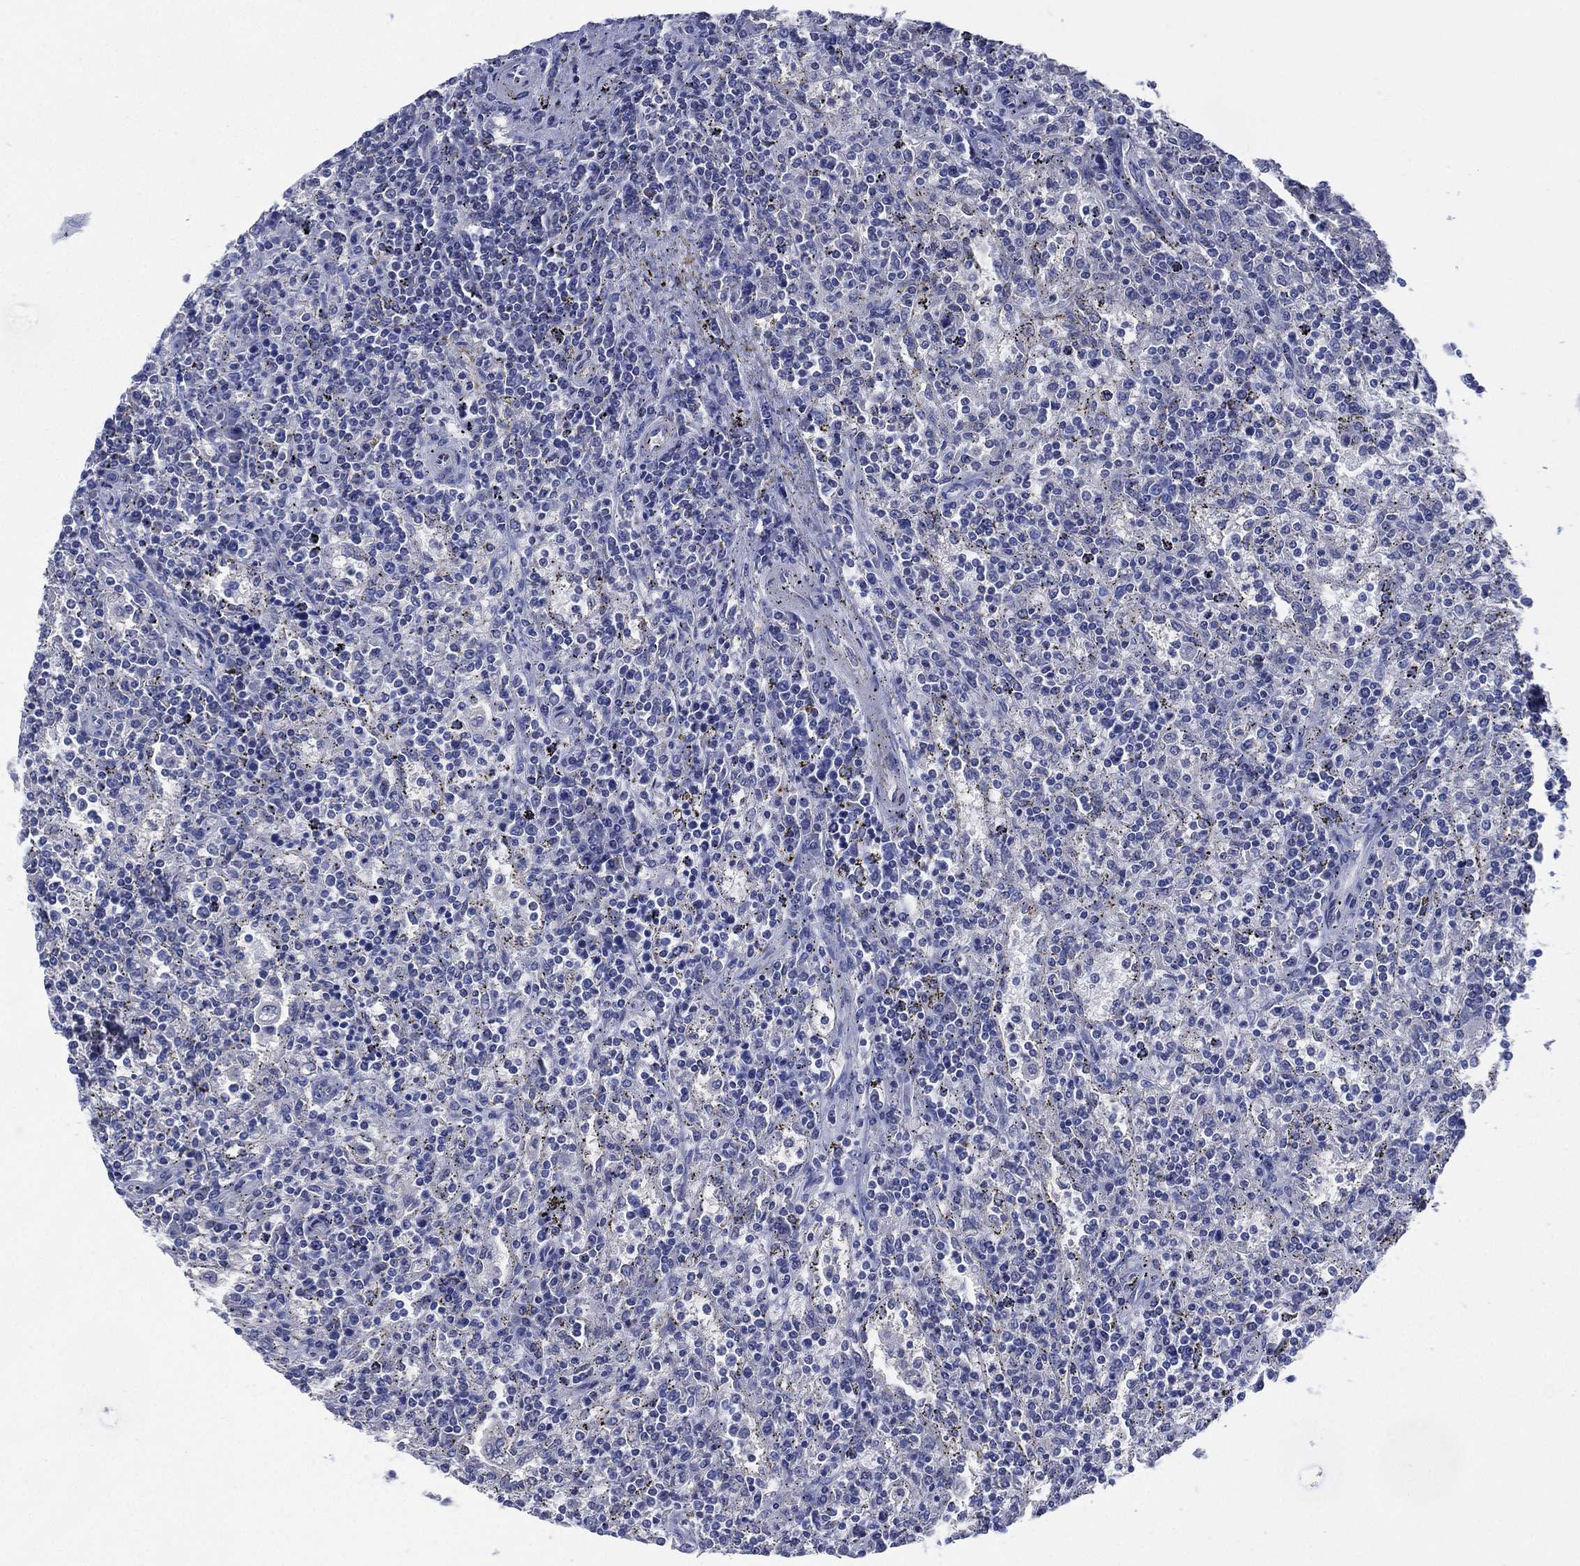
{"staining": {"intensity": "negative", "quantity": "none", "location": "none"}, "tissue": "lymphoma", "cell_type": "Tumor cells", "image_type": "cancer", "snomed": [{"axis": "morphology", "description": "Malignant lymphoma, non-Hodgkin's type, Low grade"}, {"axis": "topography", "description": "Spleen"}], "caption": "Human lymphoma stained for a protein using immunohistochemistry (IHC) reveals no staining in tumor cells.", "gene": "C5orf46", "patient": {"sex": "male", "age": 62}}